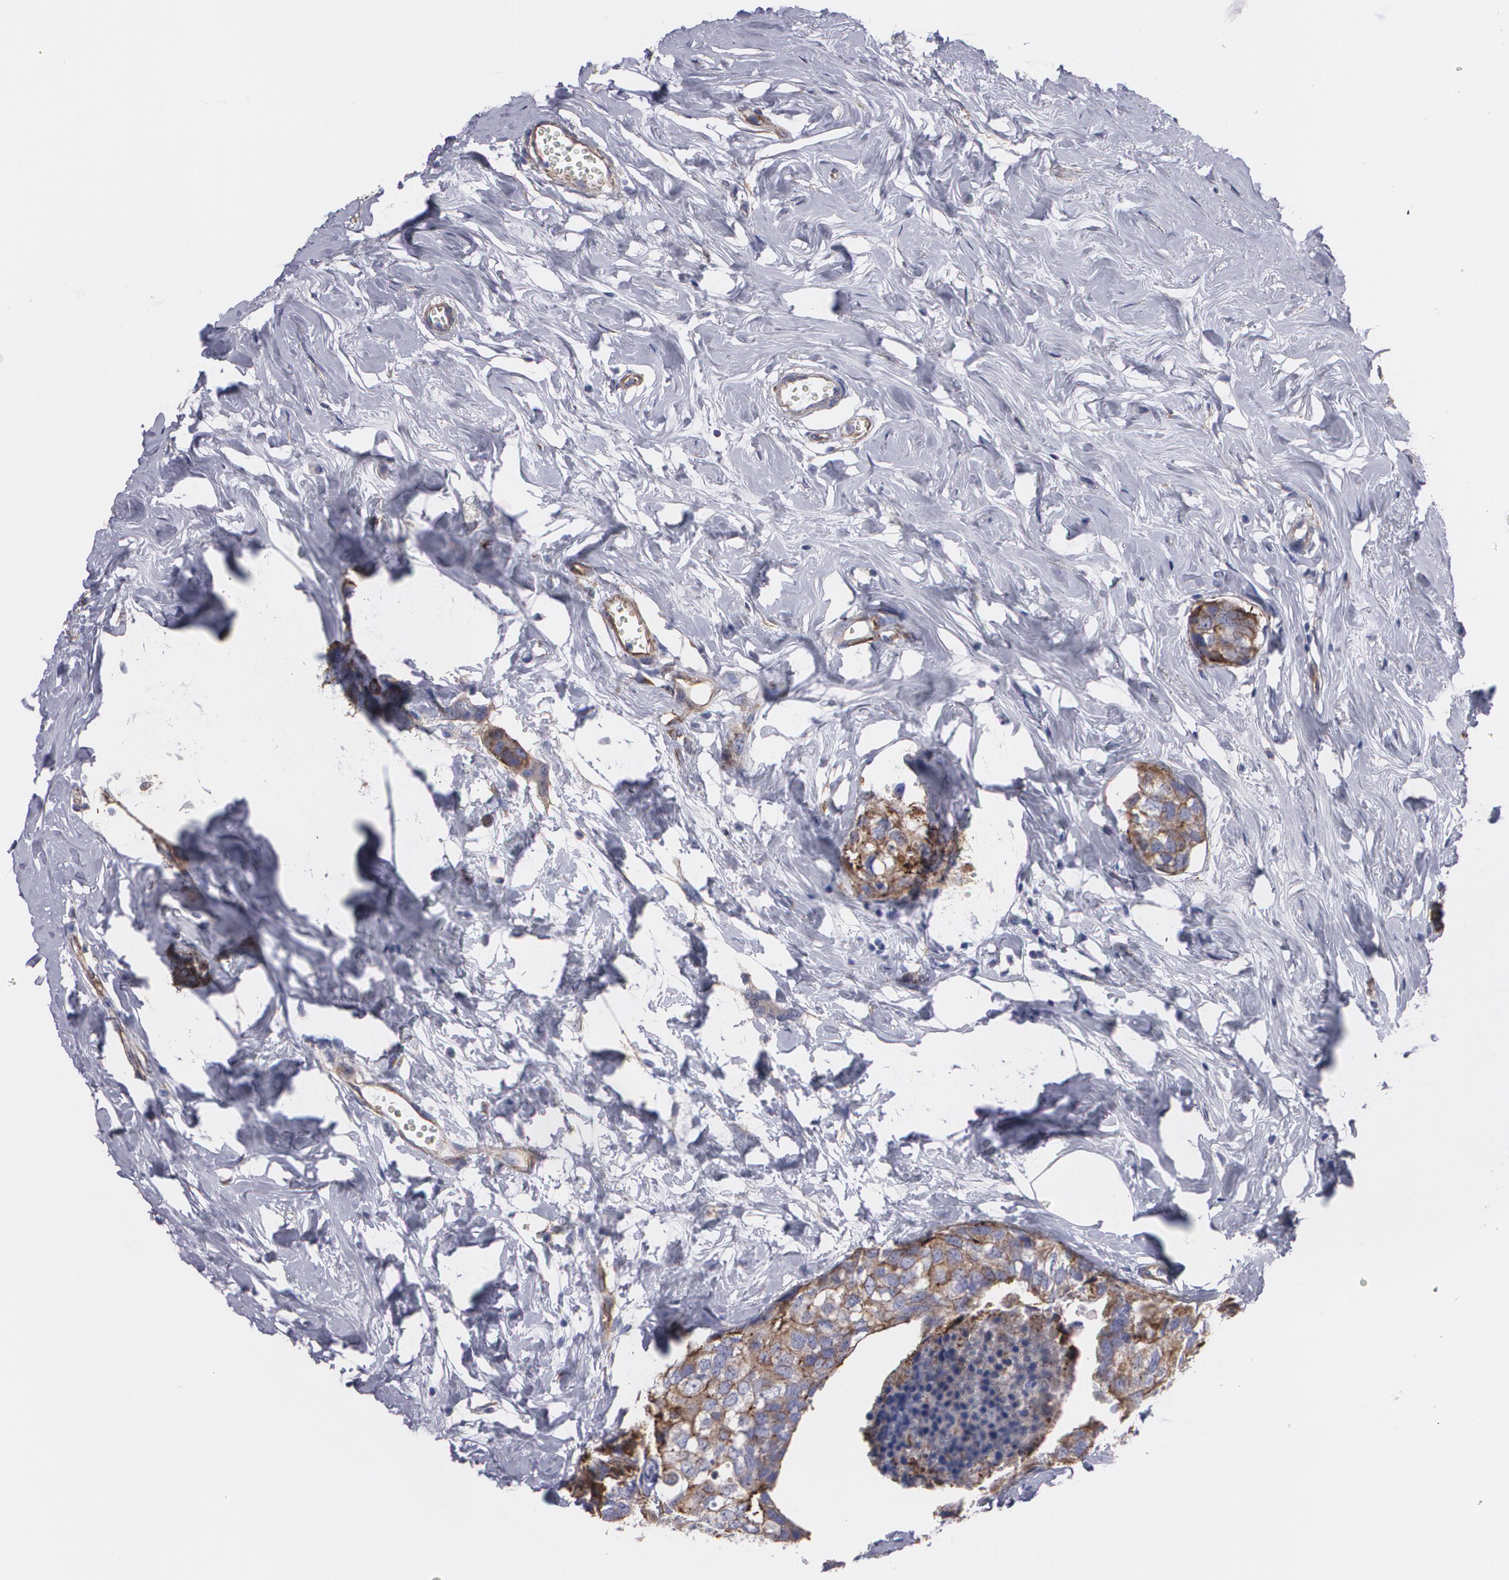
{"staining": {"intensity": "strong", "quantity": ">75%", "location": "cytoplasmic/membranous"}, "tissue": "breast cancer", "cell_type": "Tumor cells", "image_type": "cancer", "snomed": [{"axis": "morphology", "description": "Normal tissue, NOS"}, {"axis": "morphology", "description": "Duct carcinoma"}, {"axis": "topography", "description": "Breast"}], "caption": "Immunohistochemistry histopathology image of human infiltrating ductal carcinoma (breast) stained for a protein (brown), which displays high levels of strong cytoplasmic/membranous staining in about >75% of tumor cells.", "gene": "TJP1", "patient": {"sex": "female", "age": 50}}